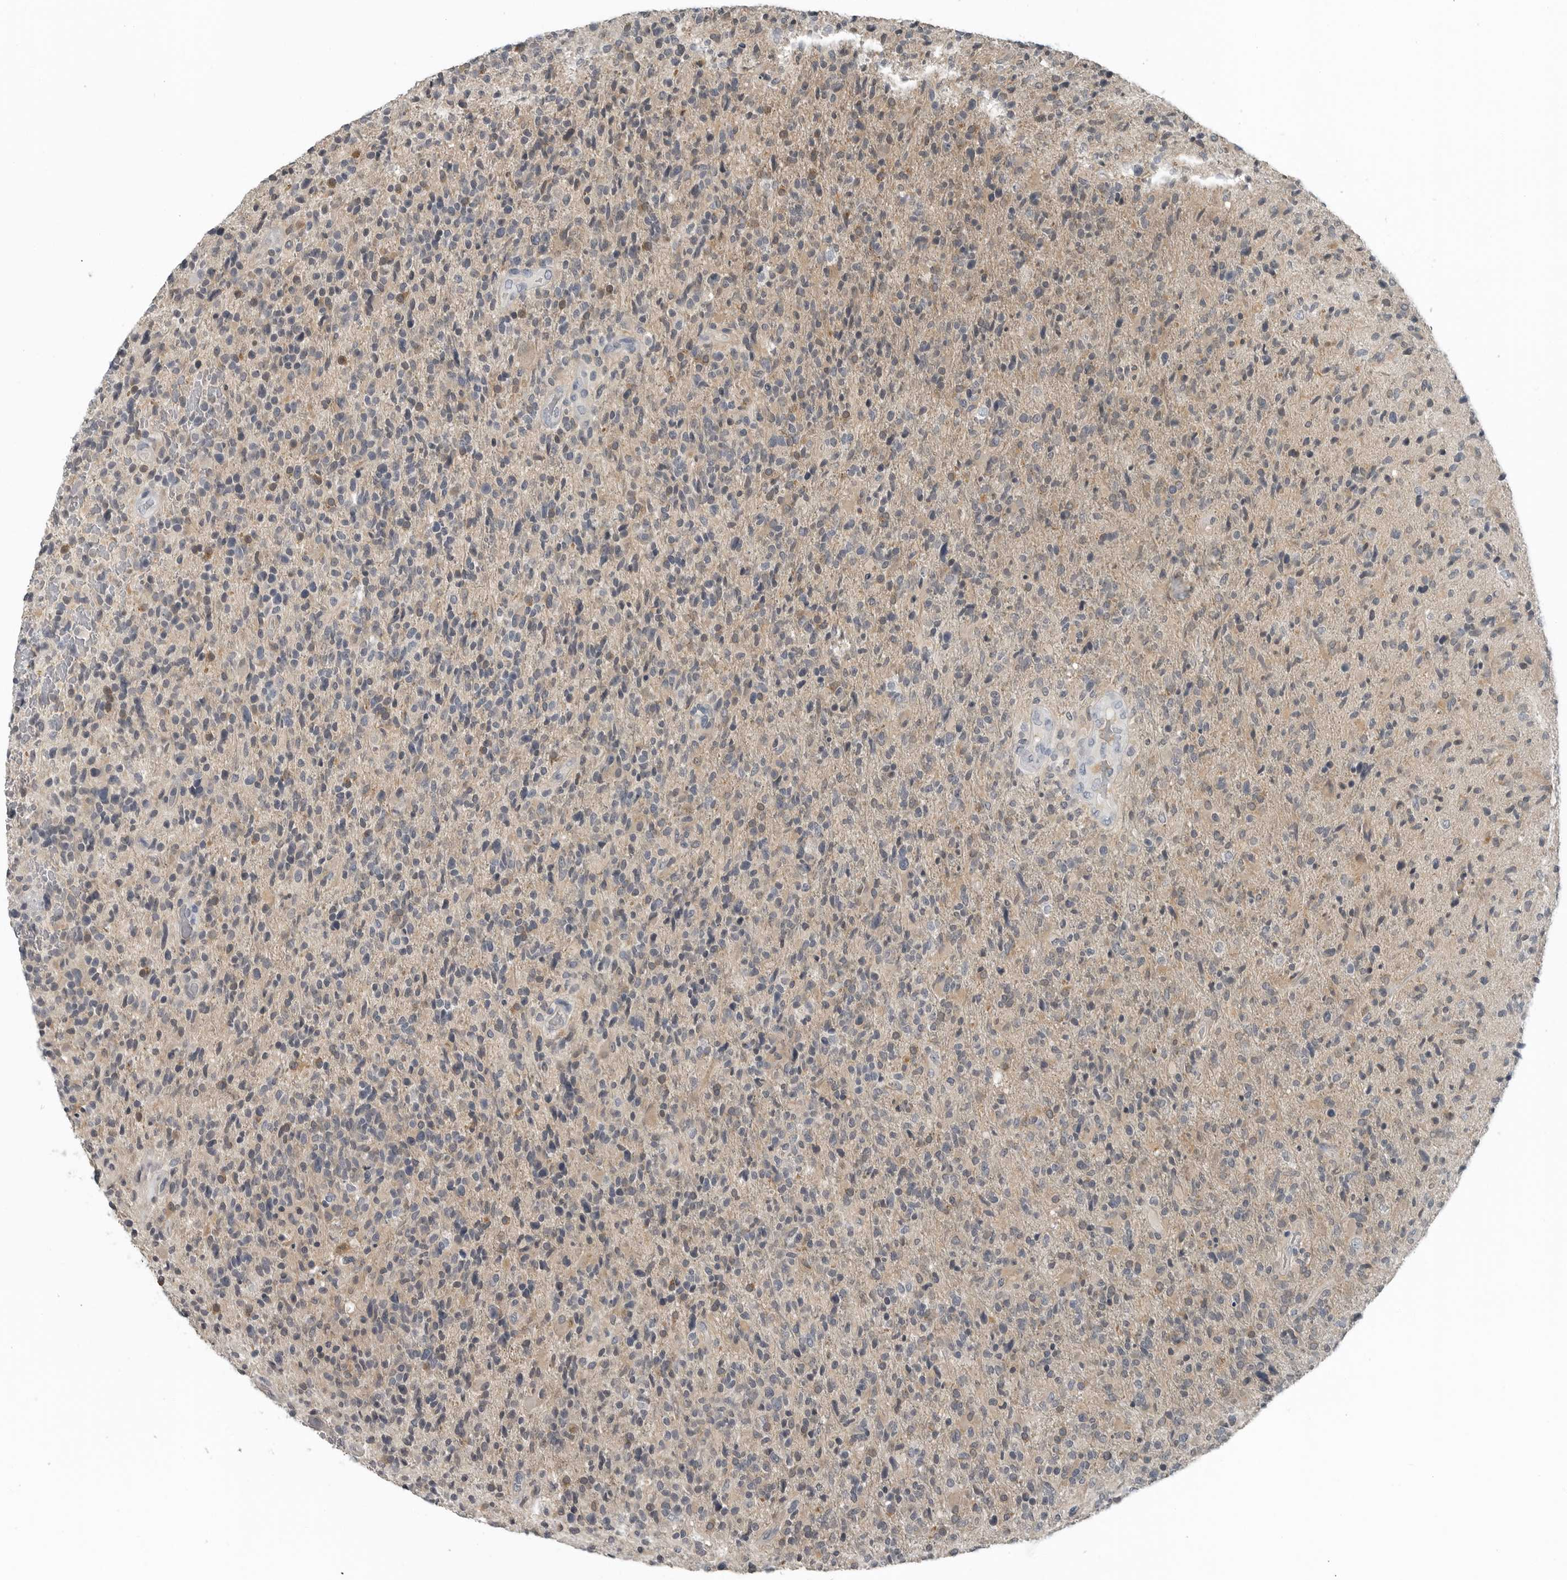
{"staining": {"intensity": "weak", "quantity": "<25%", "location": "nuclear"}, "tissue": "glioma", "cell_type": "Tumor cells", "image_type": "cancer", "snomed": [{"axis": "morphology", "description": "Glioma, malignant, High grade"}, {"axis": "topography", "description": "Brain"}], "caption": "Immunohistochemical staining of human glioma displays no significant expression in tumor cells.", "gene": "KYAT1", "patient": {"sex": "male", "age": 72}}